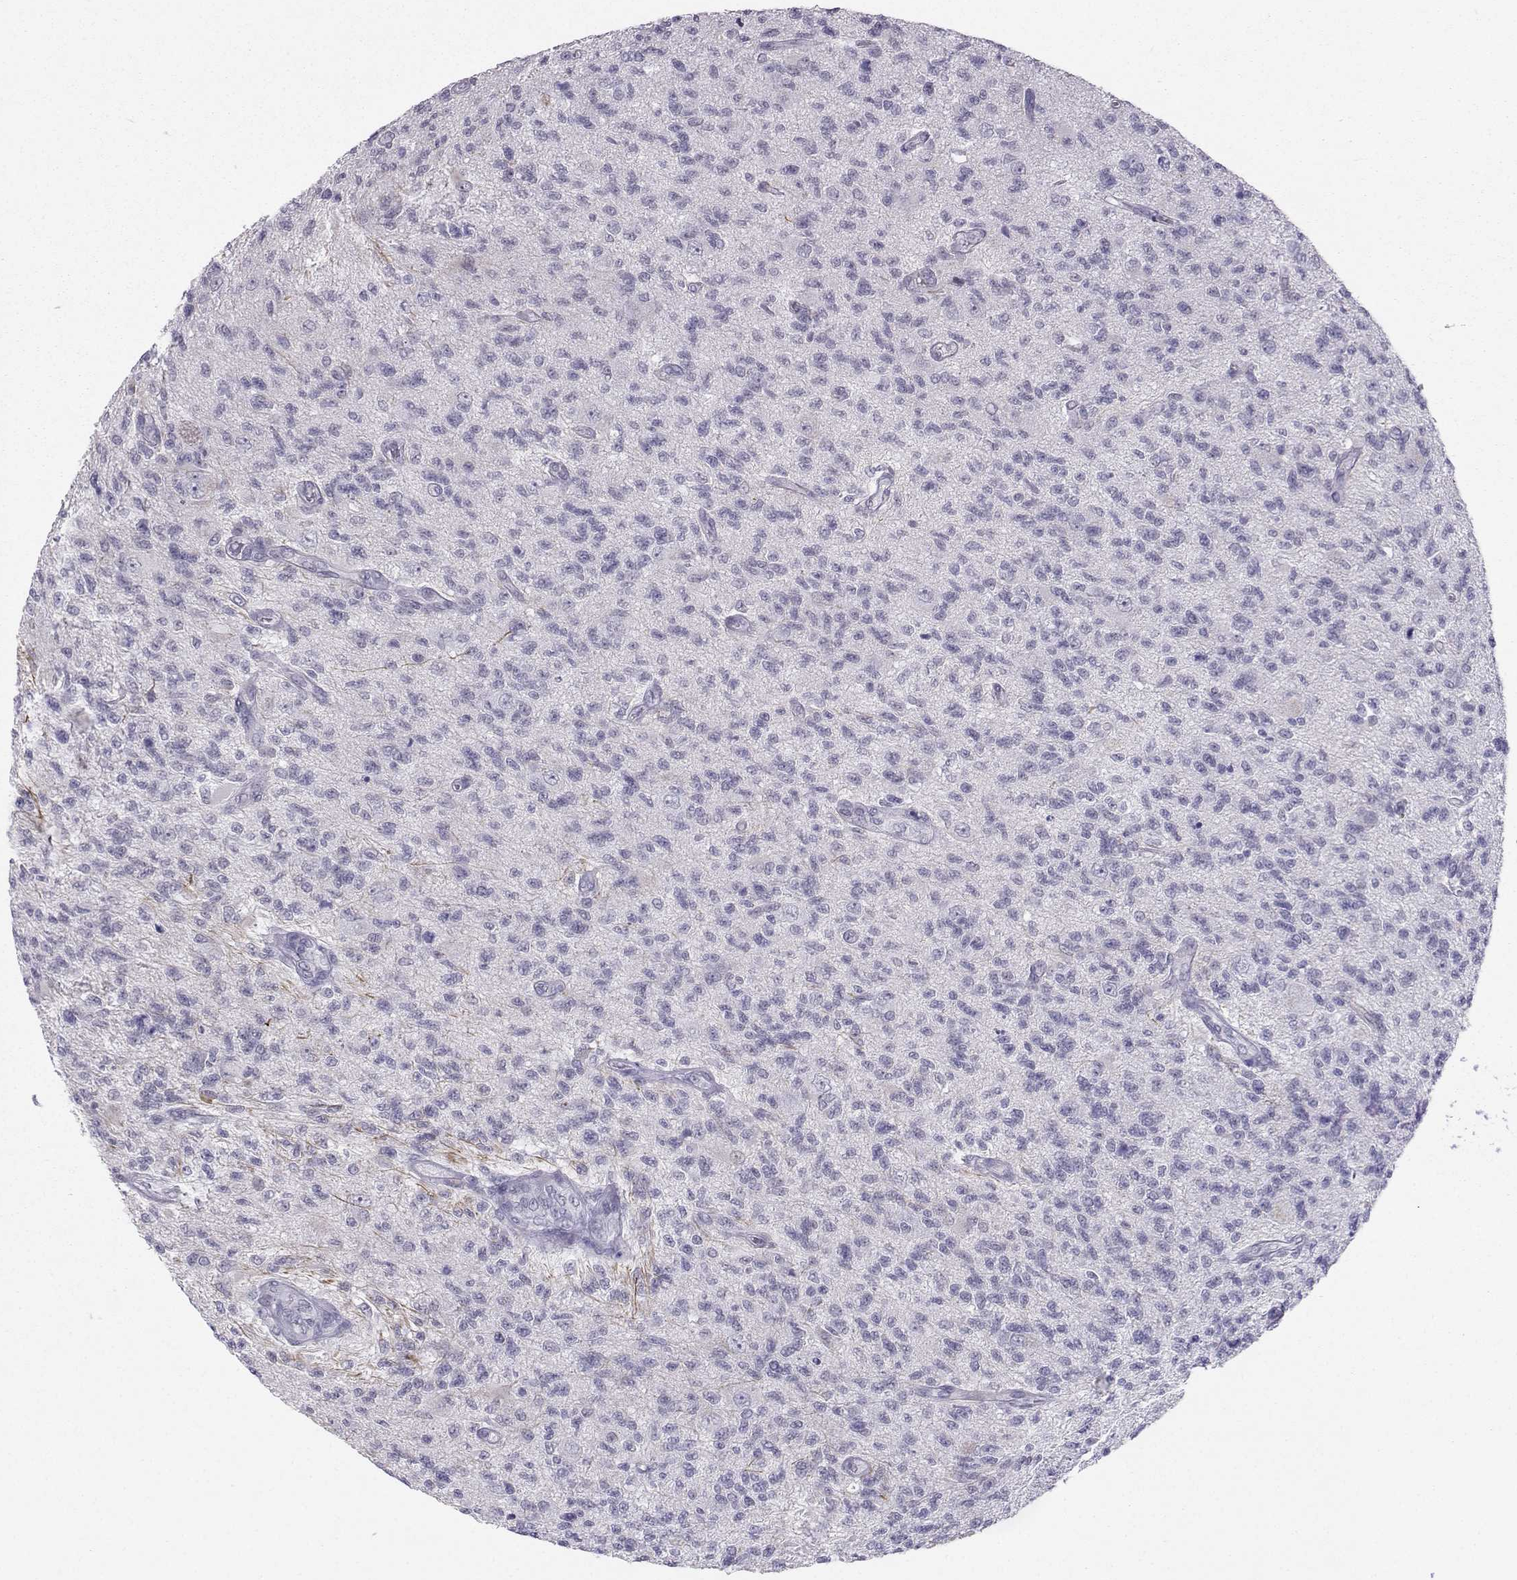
{"staining": {"intensity": "negative", "quantity": "none", "location": "none"}, "tissue": "glioma", "cell_type": "Tumor cells", "image_type": "cancer", "snomed": [{"axis": "morphology", "description": "Glioma, malignant, High grade"}, {"axis": "topography", "description": "Brain"}], "caption": "Immunohistochemical staining of glioma reveals no significant staining in tumor cells.", "gene": "LHX1", "patient": {"sex": "male", "age": 56}}